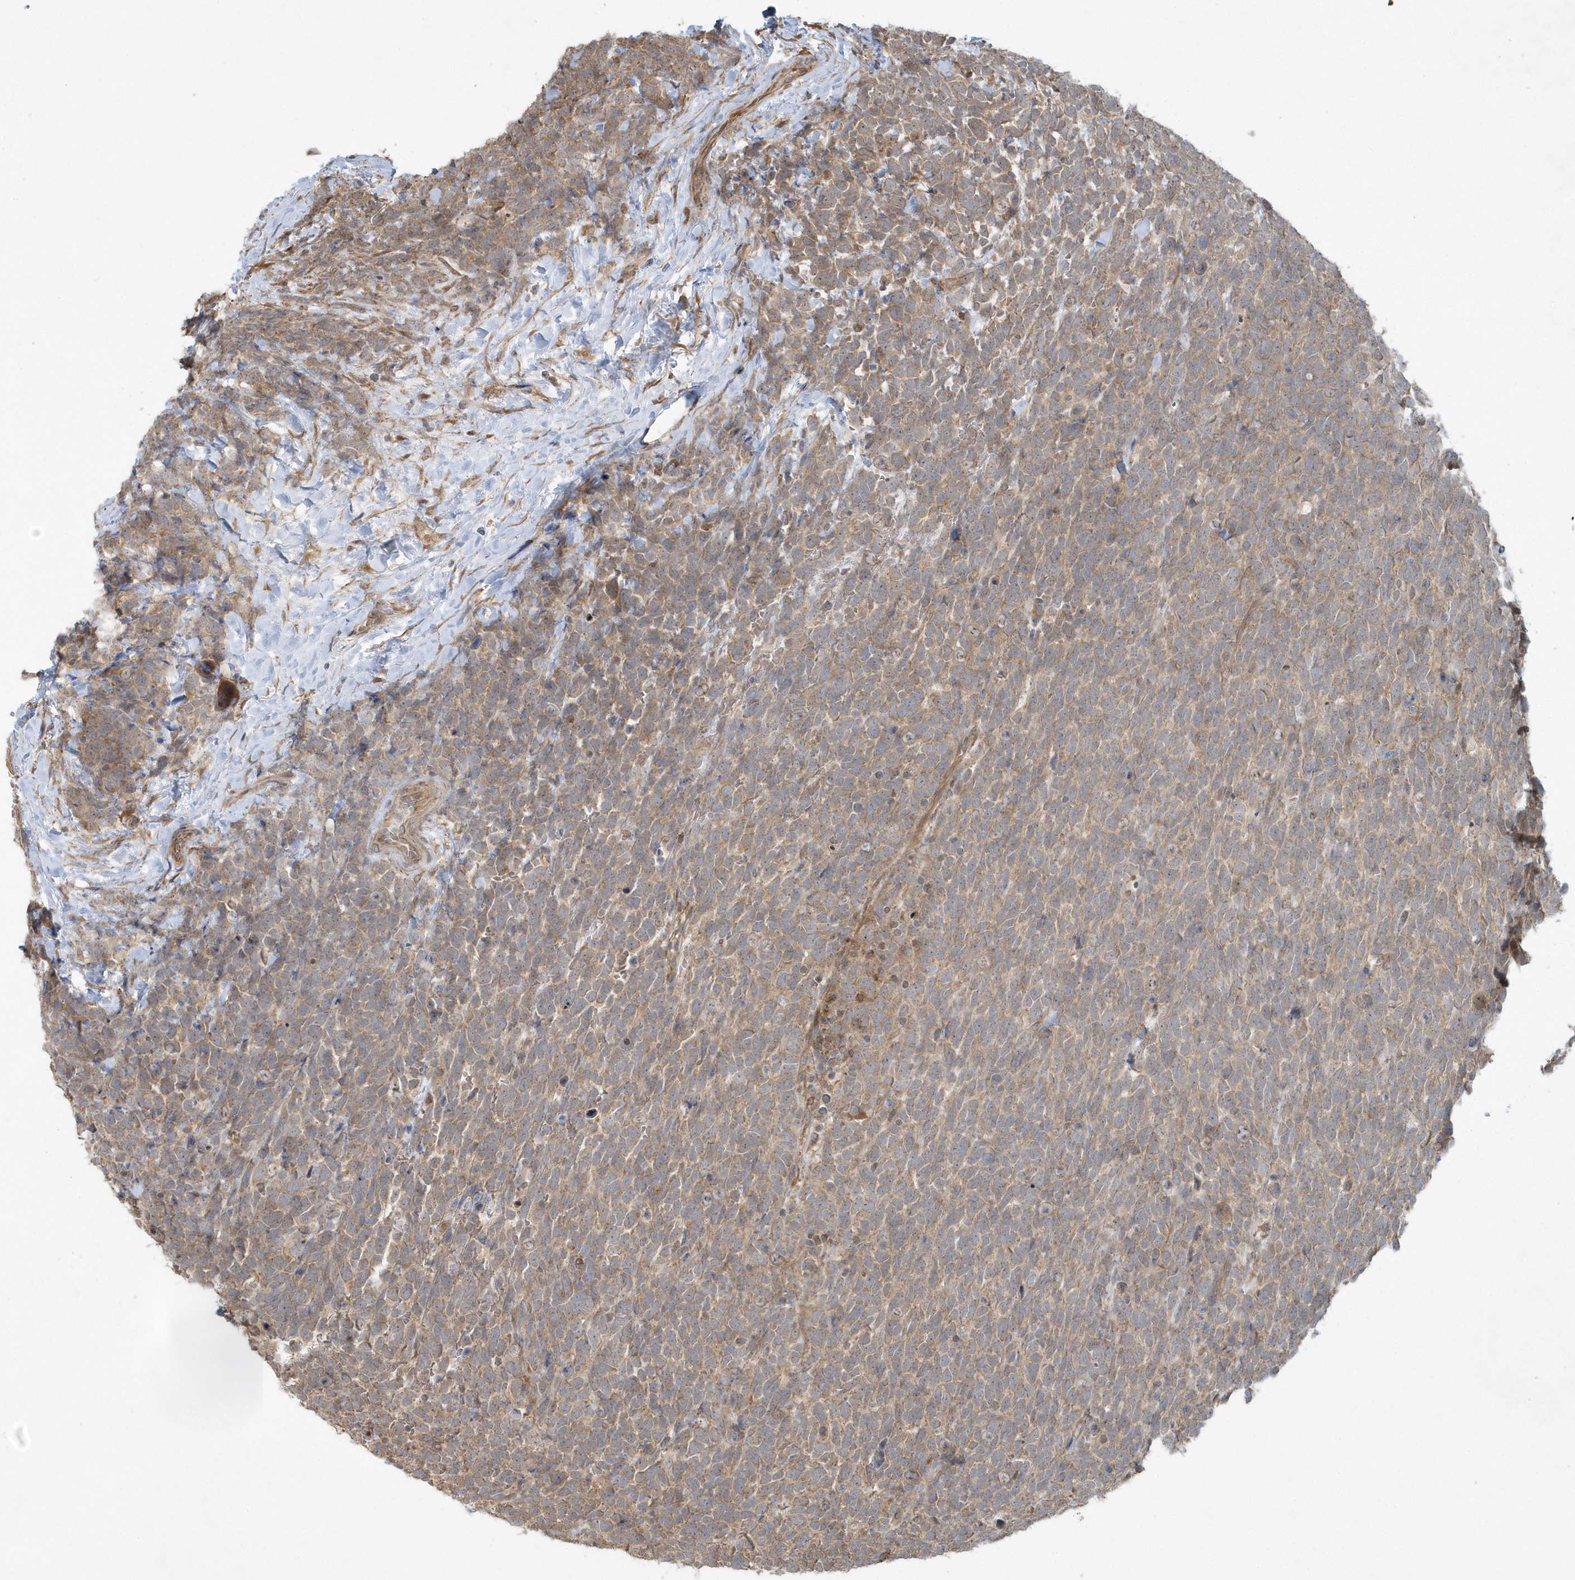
{"staining": {"intensity": "moderate", "quantity": ">75%", "location": "cytoplasmic/membranous"}, "tissue": "urothelial cancer", "cell_type": "Tumor cells", "image_type": "cancer", "snomed": [{"axis": "morphology", "description": "Urothelial carcinoma, High grade"}, {"axis": "topography", "description": "Urinary bladder"}], "caption": "Immunohistochemical staining of urothelial carcinoma (high-grade) demonstrates medium levels of moderate cytoplasmic/membranous expression in approximately >75% of tumor cells. Using DAB (brown) and hematoxylin (blue) stains, captured at high magnification using brightfield microscopy.", "gene": "THG1L", "patient": {"sex": "female", "age": 82}}